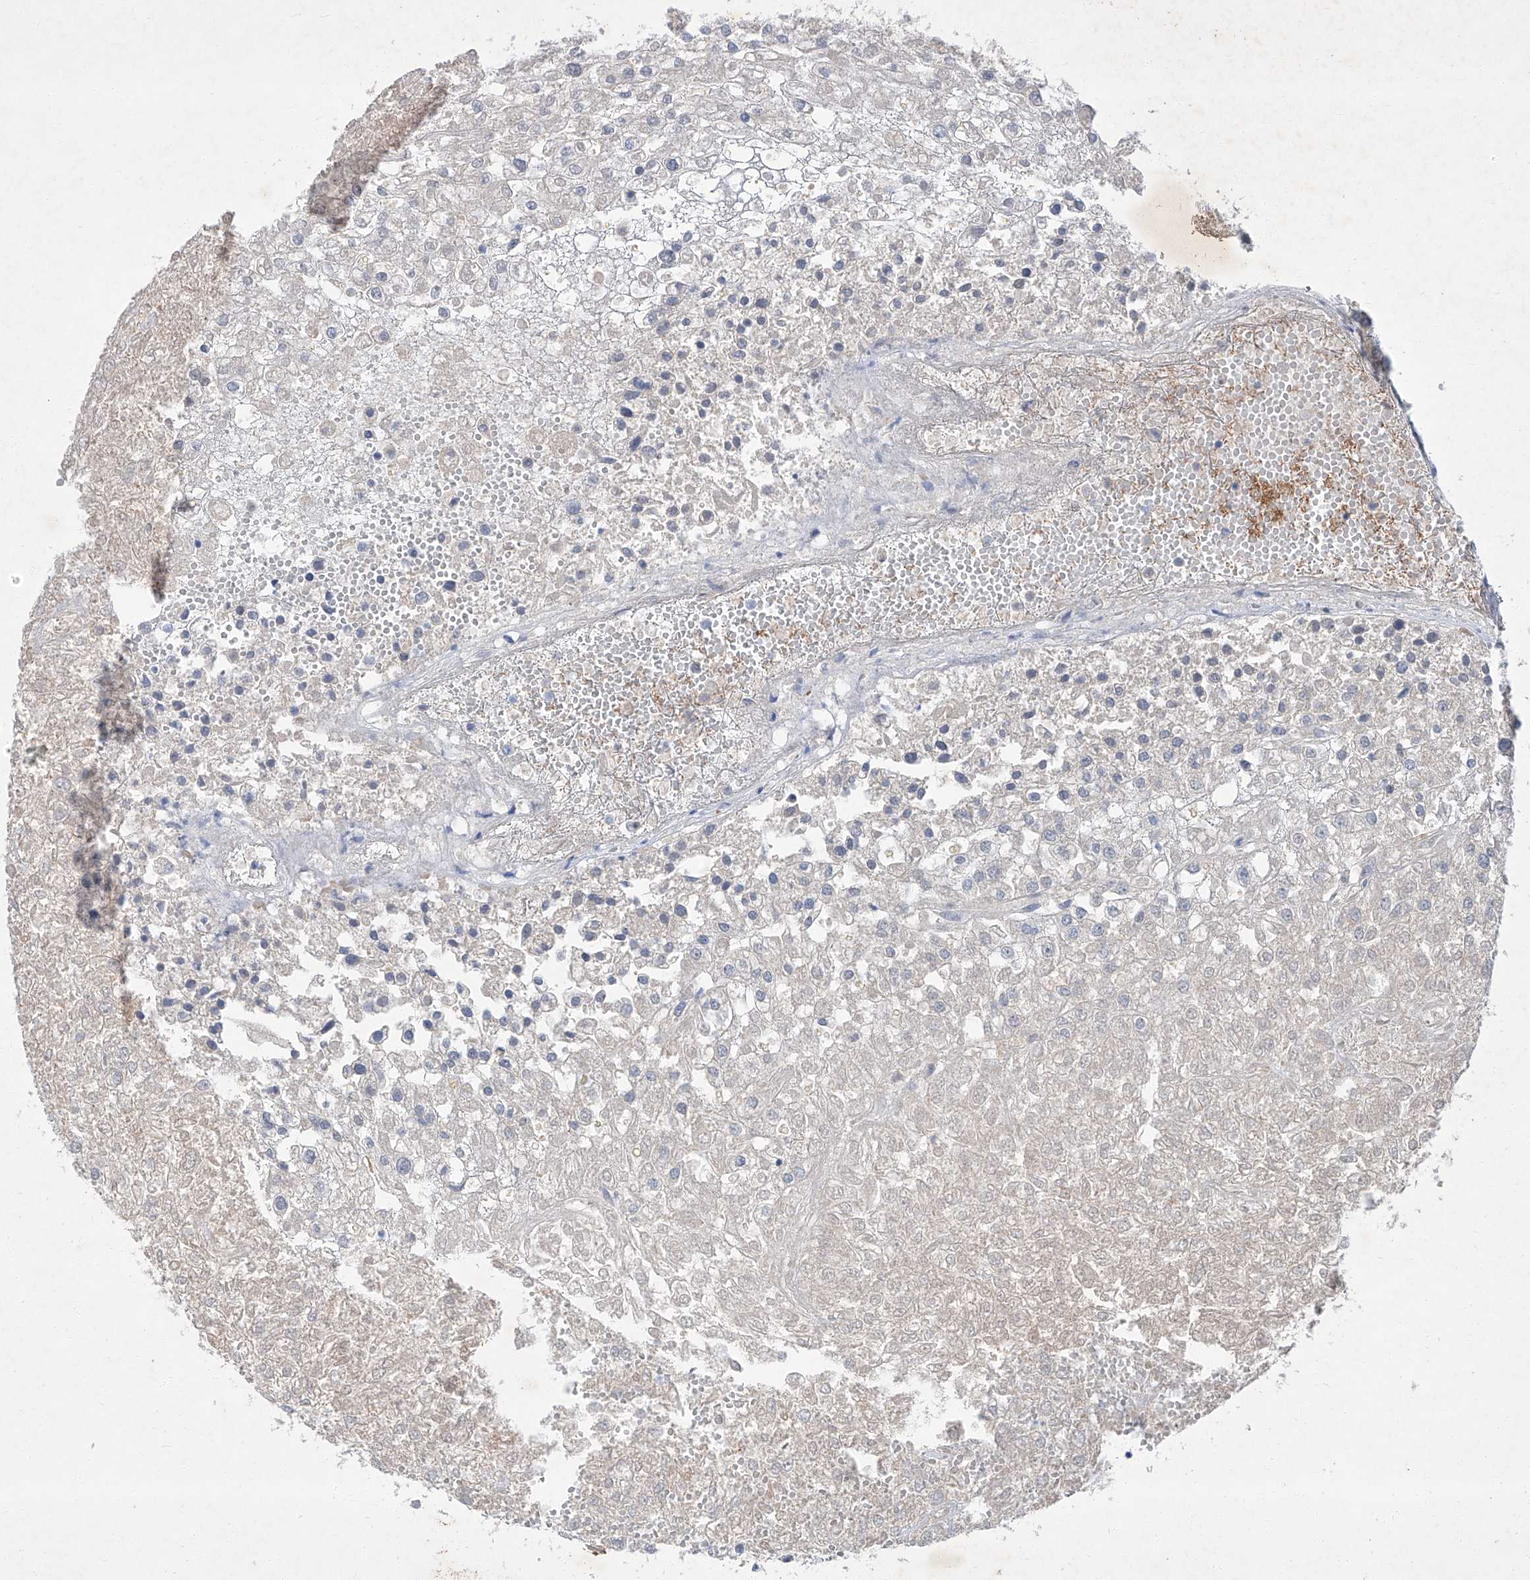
{"staining": {"intensity": "moderate", "quantity": "<25%", "location": "cytoplasmic/membranous"}, "tissue": "renal cancer", "cell_type": "Tumor cells", "image_type": "cancer", "snomed": [{"axis": "morphology", "description": "Adenocarcinoma, NOS"}, {"axis": "topography", "description": "Kidney"}], "caption": "Renal cancer tissue displays moderate cytoplasmic/membranous expression in approximately <25% of tumor cells, visualized by immunohistochemistry.", "gene": "SBK2", "patient": {"sex": "female", "age": 54}}